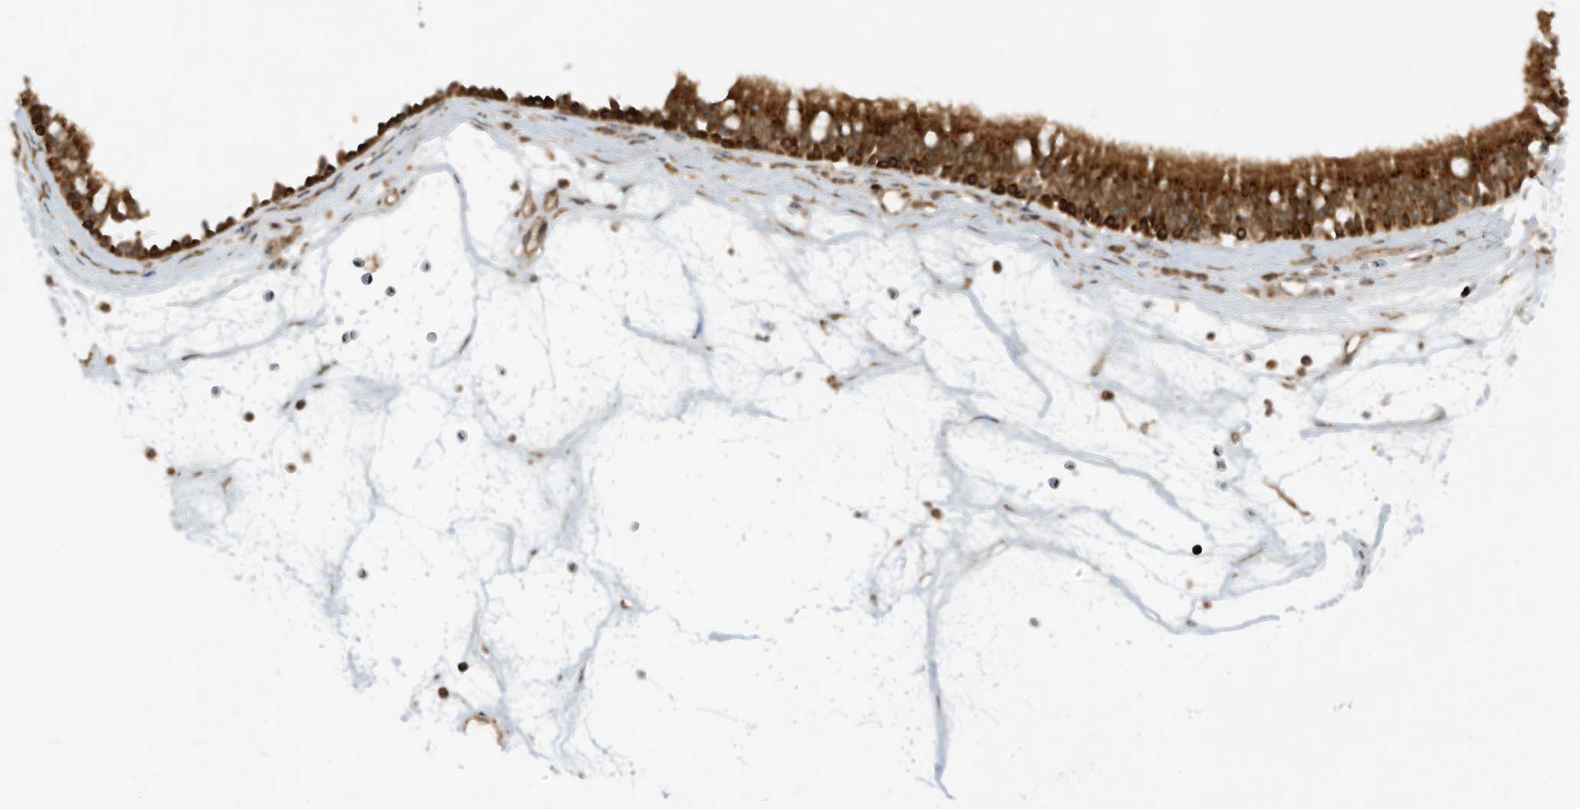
{"staining": {"intensity": "strong", "quantity": ">75%", "location": "cytoplasmic/membranous"}, "tissue": "nasopharynx", "cell_type": "Respiratory epithelial cells", "image_type": "normal", "snomed": [{"axis": "morphology", "description": "Normal tissue, NOS"}, {"axis": "morphology", "description": "Inflammation, NOS"}, {"axis": "morphology", "description": "Malignant melanoma, Metastatic site"}, {"axis": "topography", "description": "Nasopharynx"}], "caption": "Nasopharynx stained with immunohistochemistry displays strong cytoplasmic/membranous expression in about >75% of respiratory epithelial cells. (Brightfield microscopy of DAB IHC at high magnification).", "gene": "TRIM67", "patient": {"sex": "male", "age": 70}}